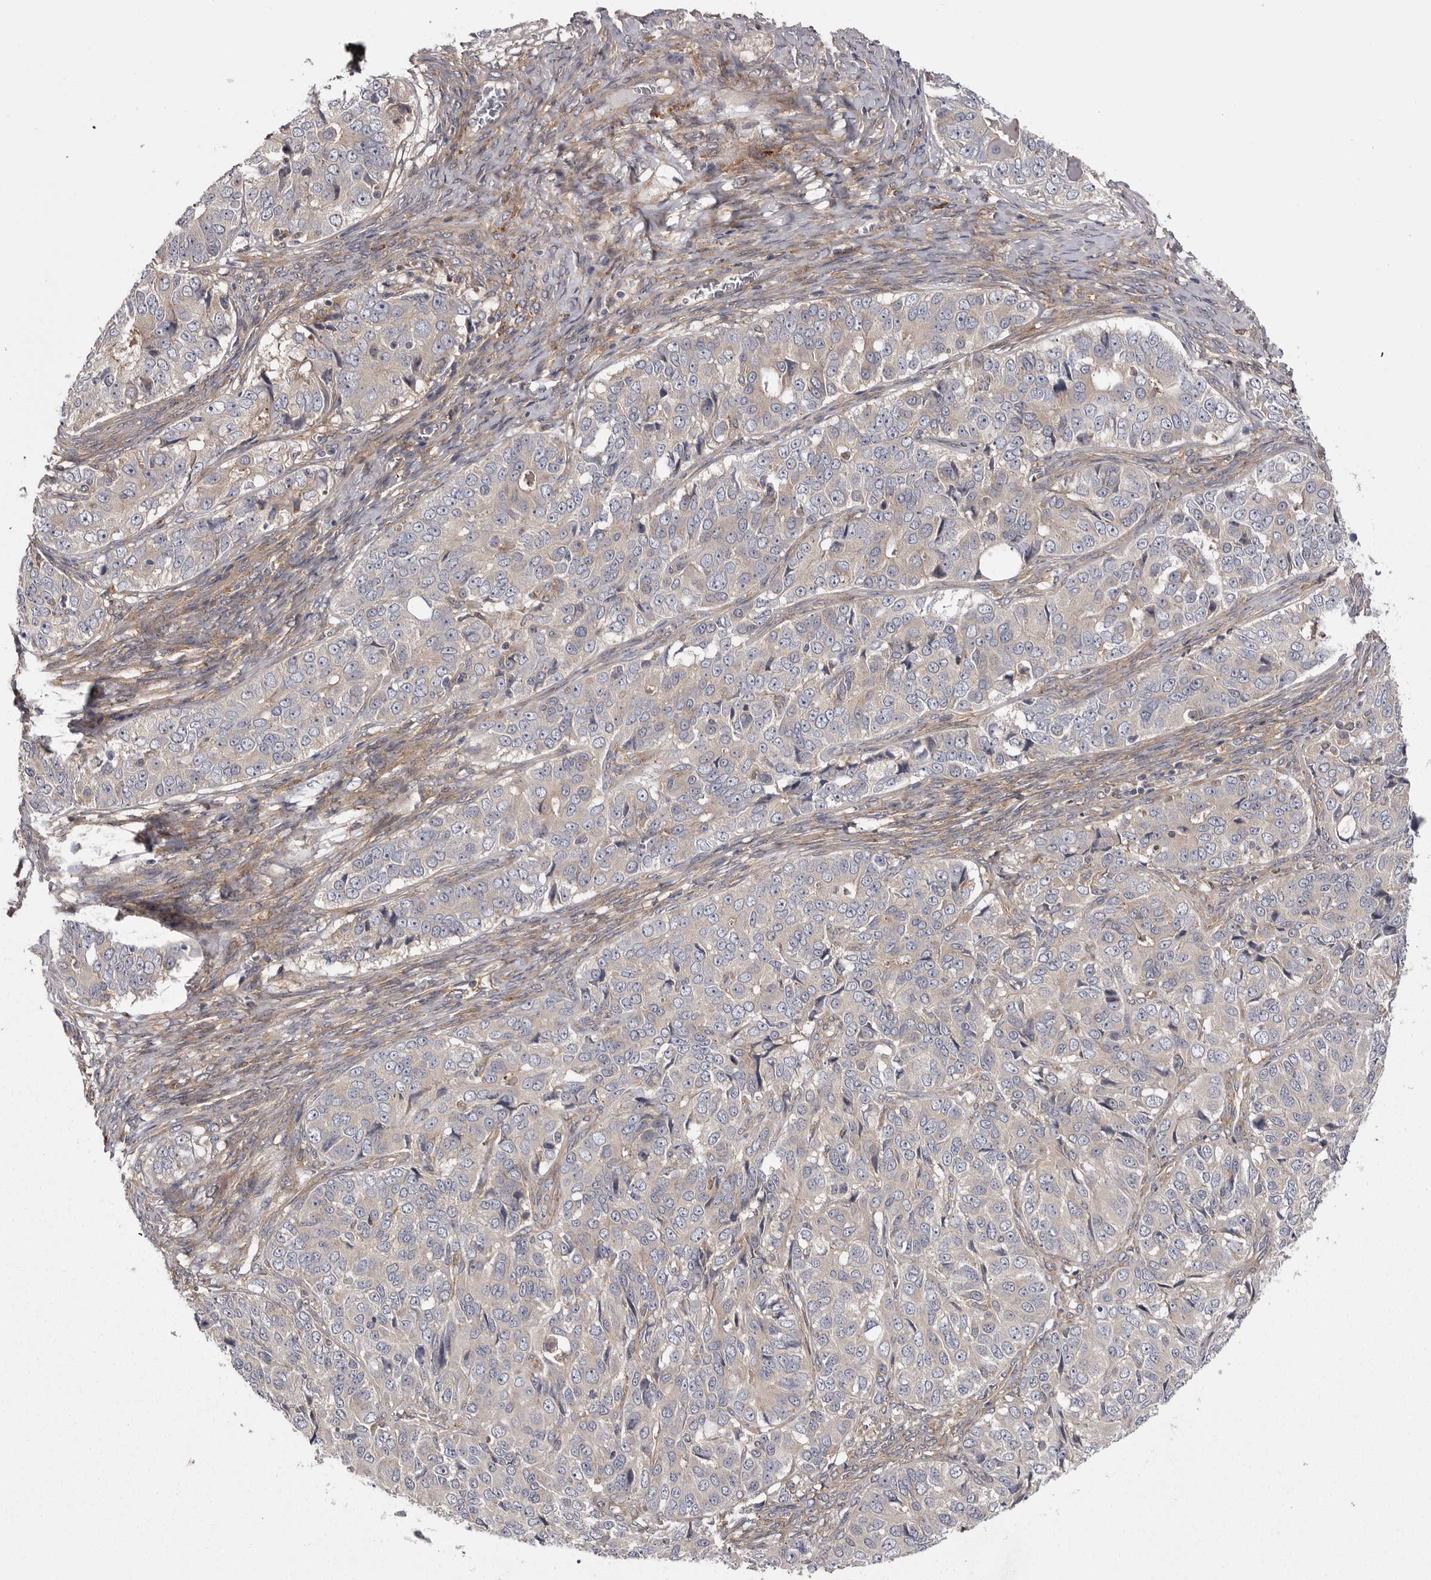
{"staining": {"intensity": "negative", "quantity": "none", "location": "none"}, "tissue": "ovarian cancer", "cell_type": "Tumor cells", "image_type": "cancer", "snomed": [{"axis": "morphology", "description": "Carcinoma, endometroid"}, {"axis": "topography", "description": "Ovary"}], "caption": "The micrograph shows no significant positivity in tumor cells of ovarian cancer. The staining is performed using DAB (3,3'-diaminobenzidine) brown chromogen with nuclei counter-stained in using hematoxylin.", "gene": "OSBPL9", "patient": {"sex": "female", "age": 51}}